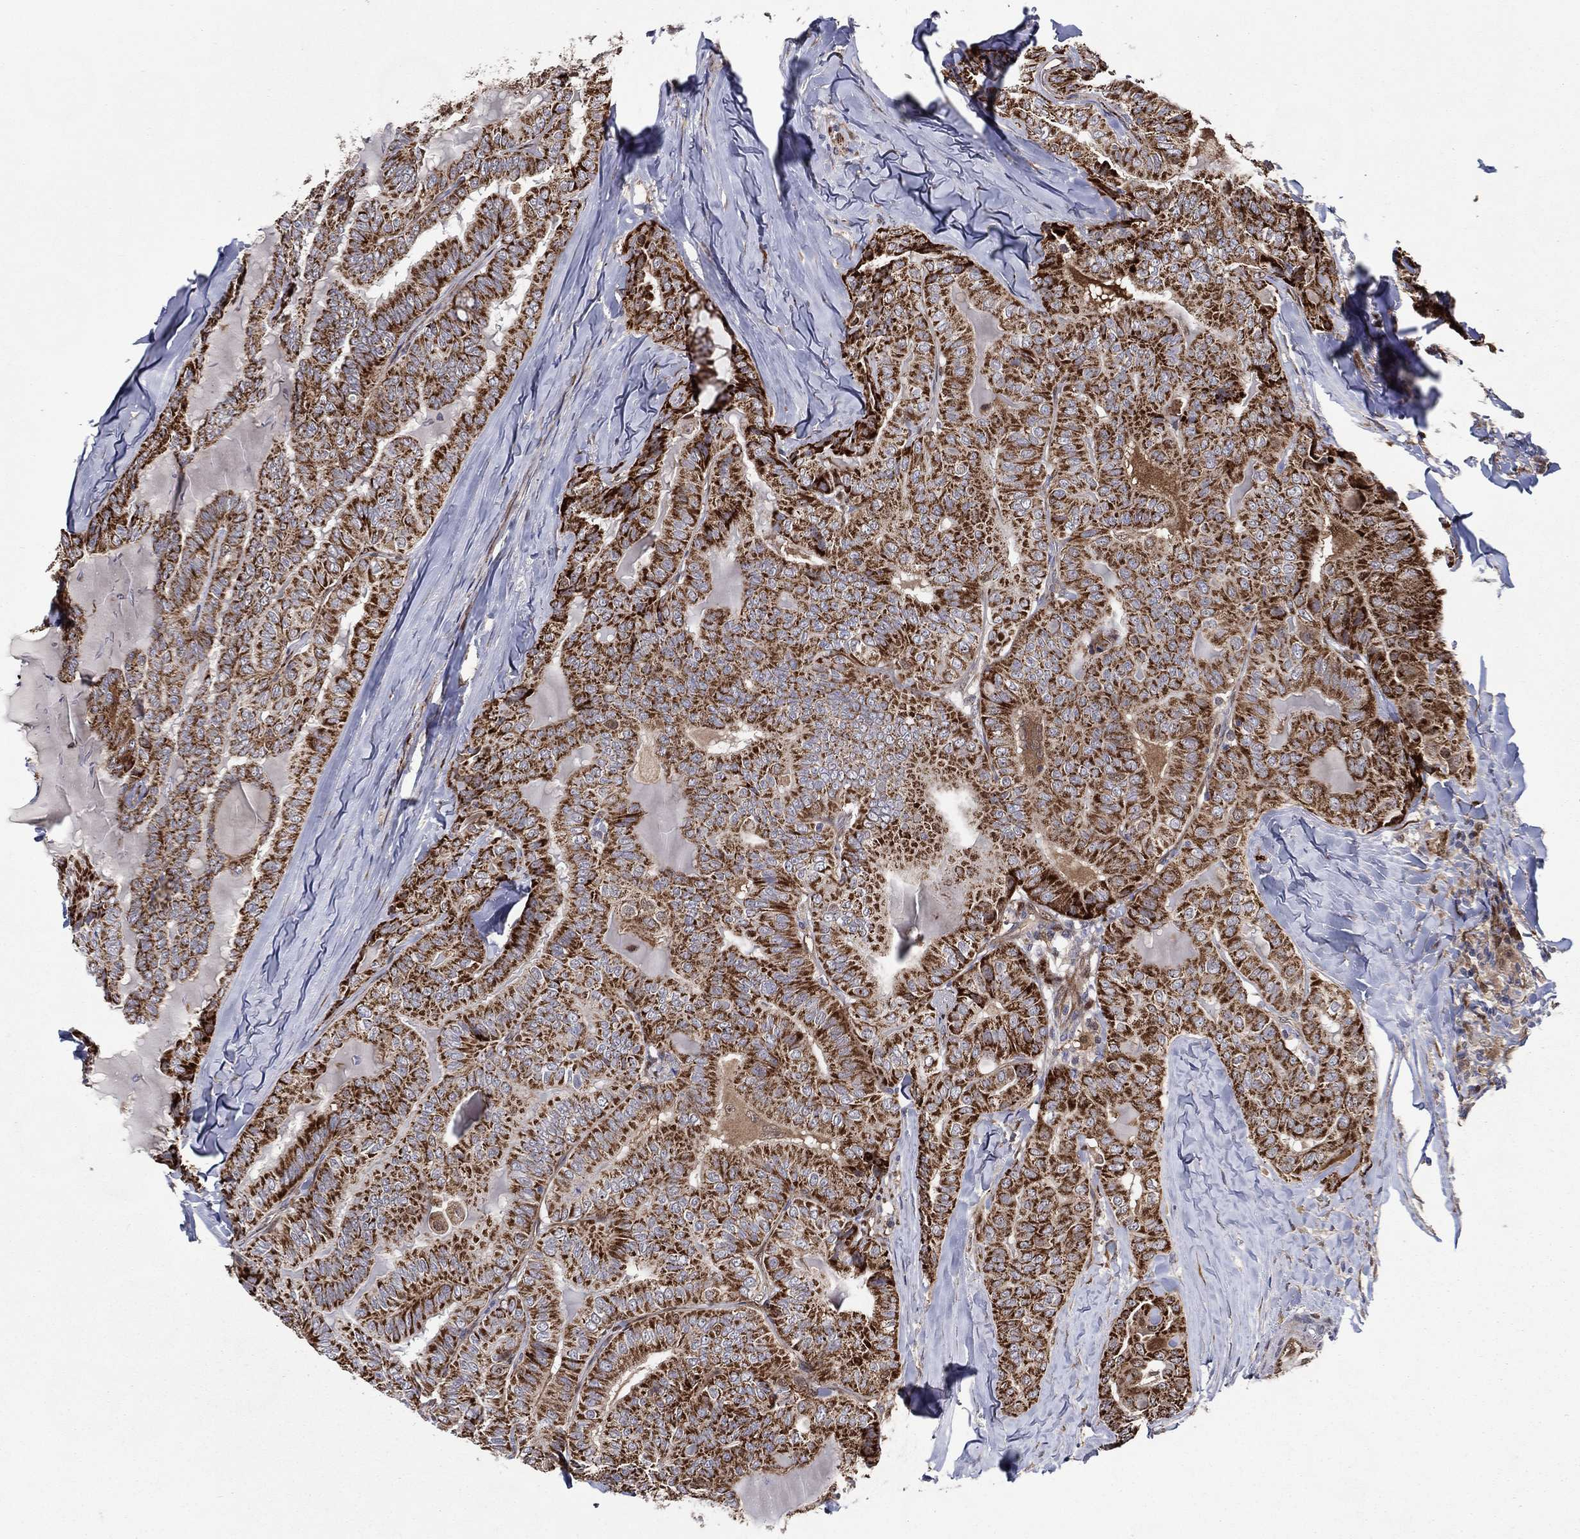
{"staining": {"intensity": "strong", "quantity": ">75%", "location": "cytoplasmic/membranous"}, "tissue": "thyroid cancer", "cell_type": "Tumor cells", "image_type": "cancer", "snomed": [{"axis": "morphology", "description": "Papillary adenocarcinoma, NOS"}, {"axis": "topography", "description": "Thyroid gland"}], "caption": "Immunohistochemical staining of human thyroid cancer shows strong cytoplasmic/membranous protein positivity in approximately >75% of tumor cells.", "gene": "ARHGAP11A", "patient": {"sex": "female", "age": 68}}